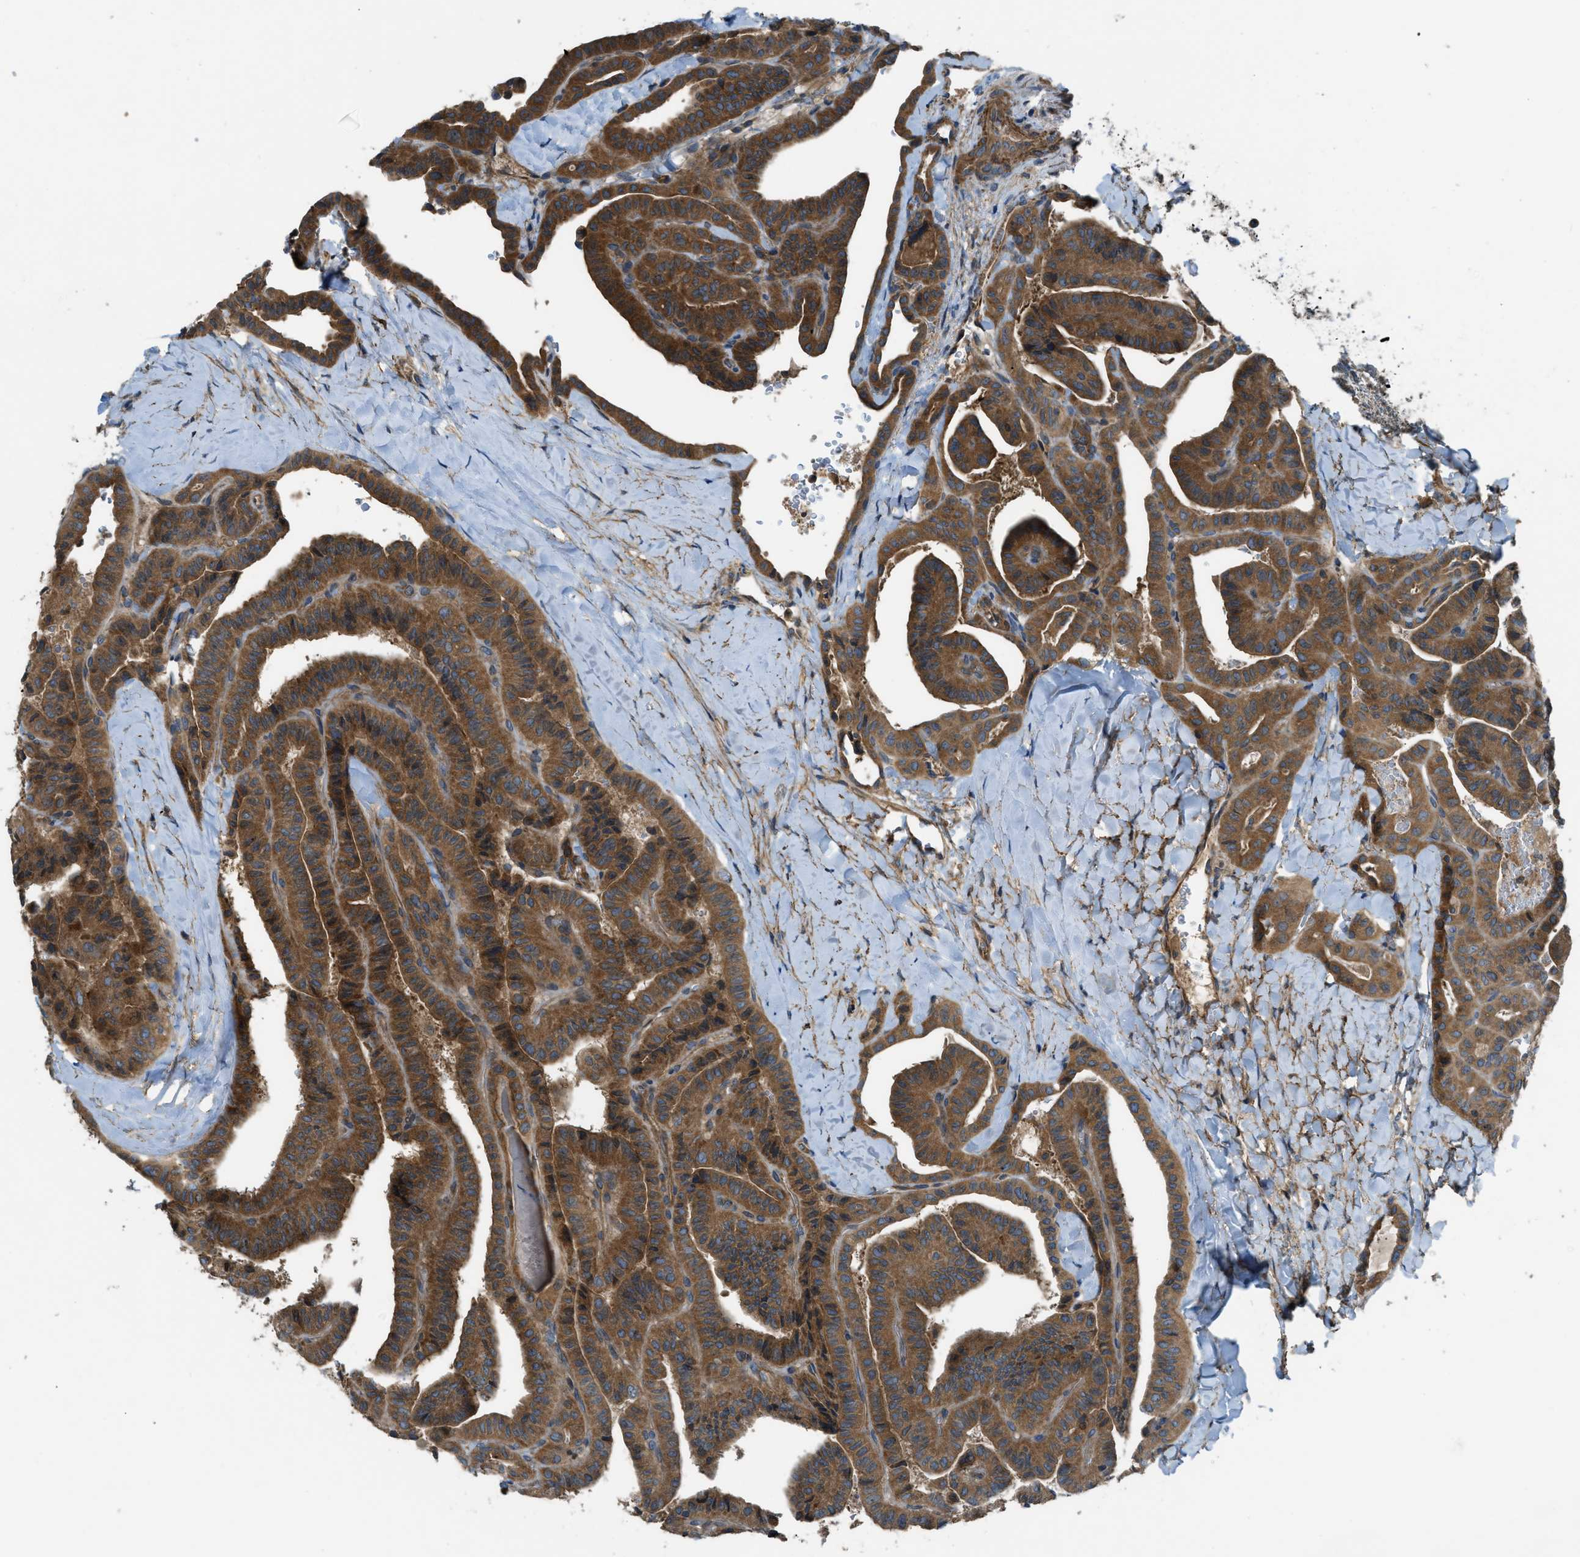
{"staining": {"intensity": "moderate", "quantity": ">75%", "location": "cytoplasmic/membranous"}, "tissue": "thyroid cancer", "cell_type": "Tumor cells", "image_type": "cancer", "snomed": [{"axis": "morphology", "description": "Papillary adenocarcinoma, NOS"}, {"axis": "topography", "description": "Thyroid gland"}], "caption": "Approximately >75% of tumor cells in thyroid papillary adenocarcinoma display moderate cytoplasmic/membranous protein staining as visualized by brown immunohistochemical staining.", "gene": "VEZT", "patient": {"sex": "male", "age": 77}}